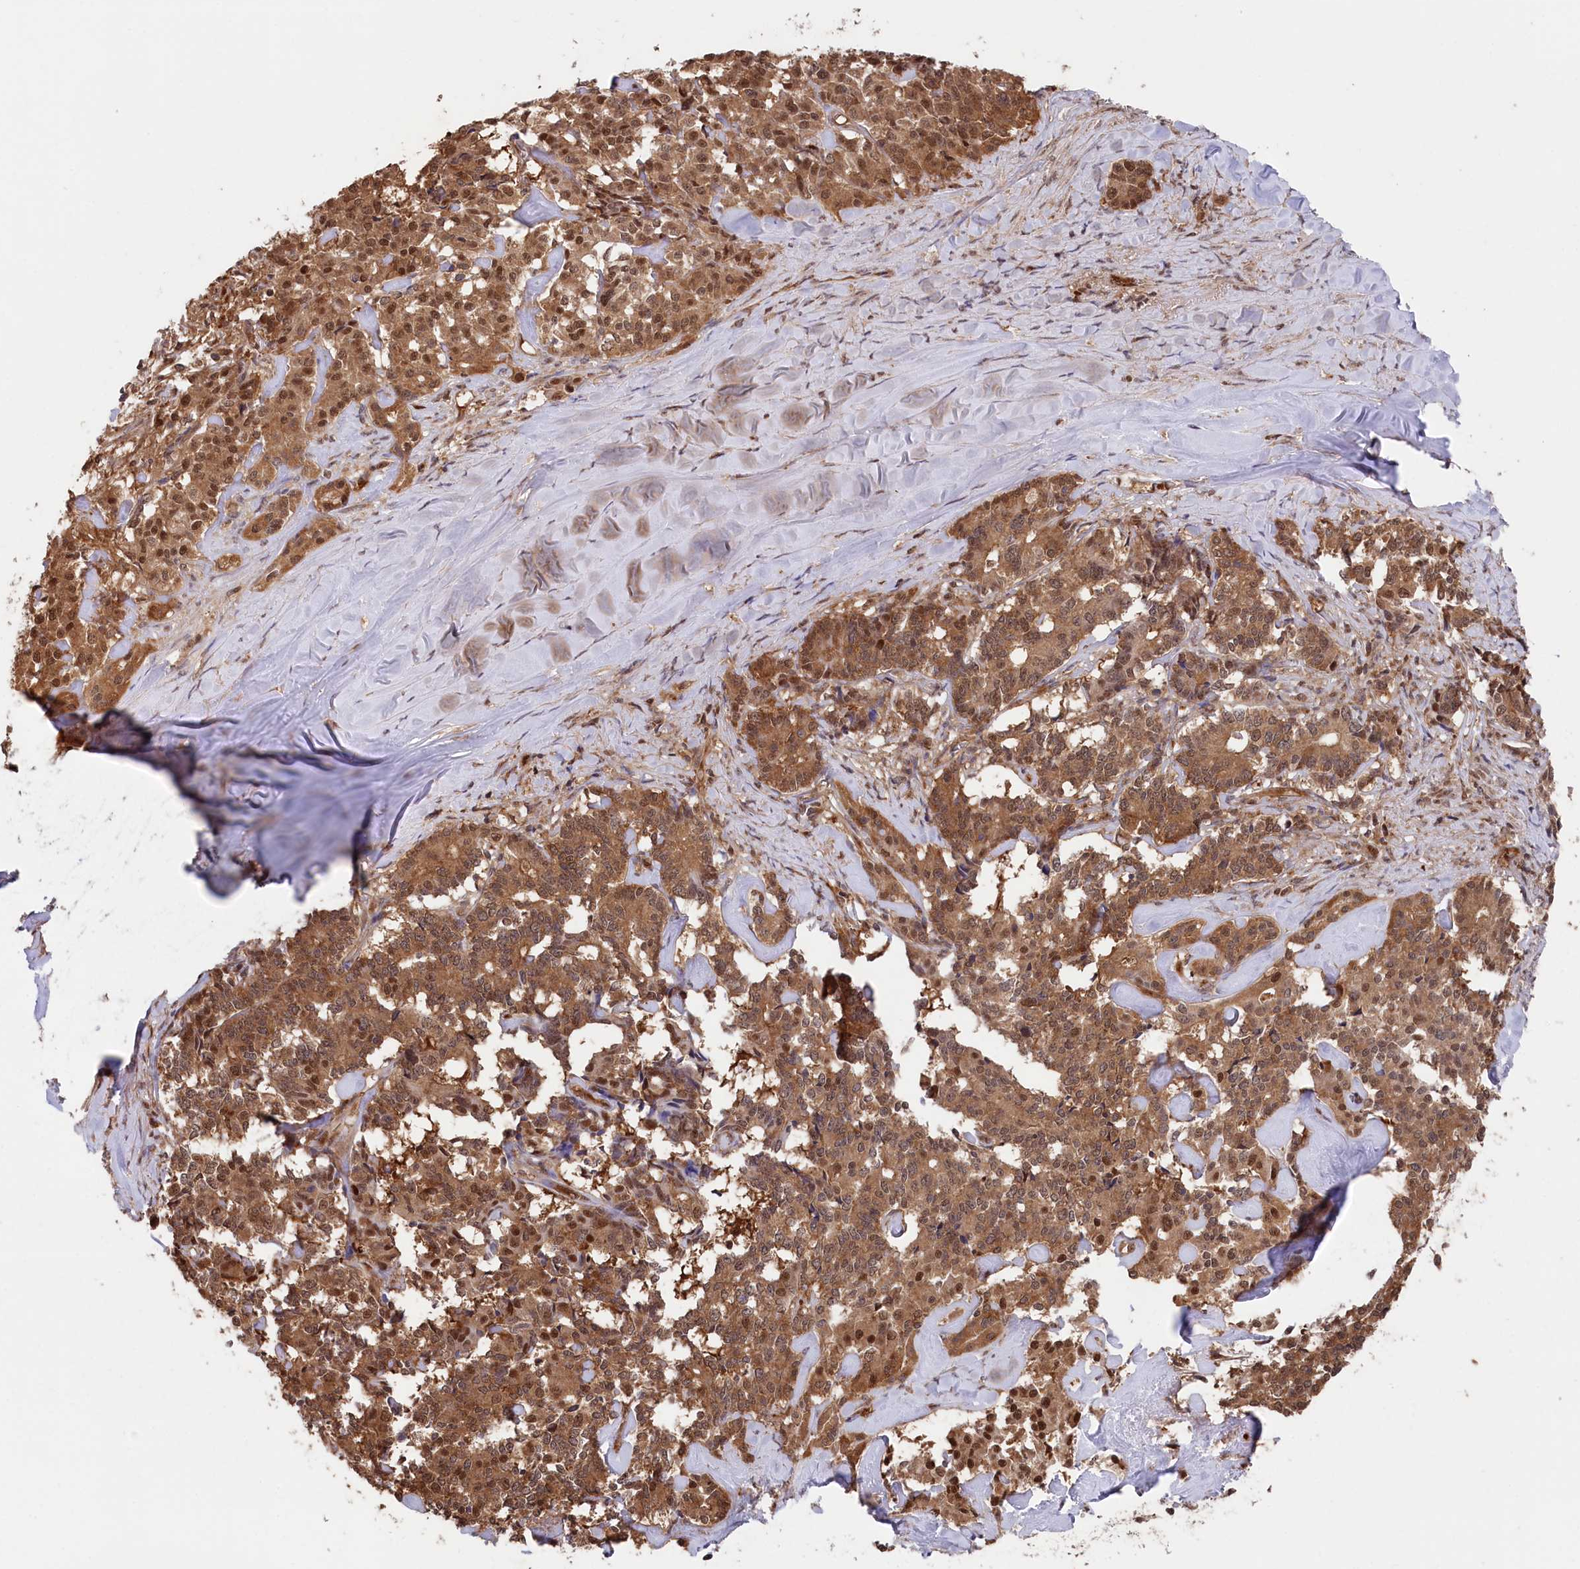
{"staining": {"intensity": "moderate", "quantity": ">75%", "location": "cytoplasmic/membranous,nuclear"}, "tissue": "pancreatic cancer", "cell_type": "Tumor cells", "image_type": "cancer", "snomed": [{"axis": "morphology", "description": "Adenocarcinoma, NOS"}, {"axis": "topography", "description": "Pancreas"}], "caption": "Immunohistochemistry of pancreatic adenocarcinoma reveals medium levels of moderate cytoplasmic/membranous and nuclear staining in approximately >75% of tumor cells.", "gene": "PSMA1", "patient": {"sex": "female", "age": 74}}